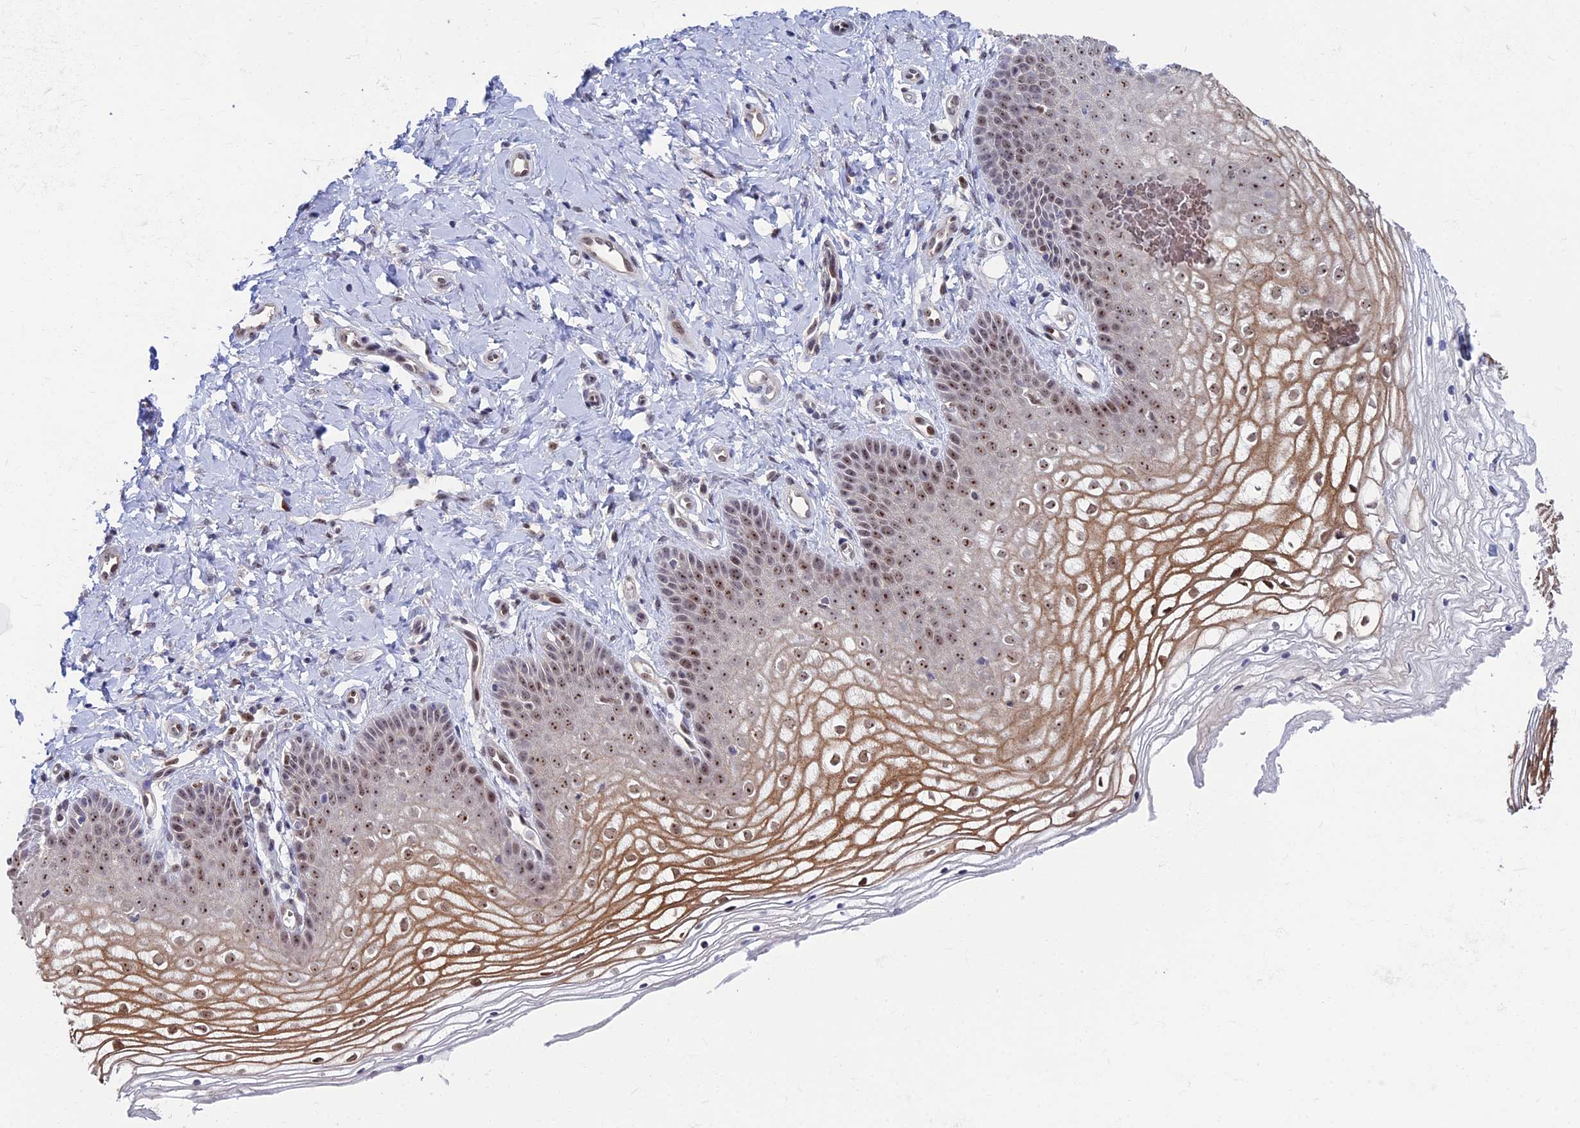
{"staining": {"intensity": "moderate", "quantity": ">75%", "location": "cytoplasmic/membranous,nuclear"}, "tissue": "vagina", "cell_type": "Squamous epithelial cells", "image_type": "normal", "snomed": [{"axis": "morphology", "description": "Normal tissue, NOS"}, {"axis": "topography", "description": "Vagina"}], "caption": "Immunohistochemistry (IHC) staining of unremarkable vagina, which demonstrates medium levels of moderate cytoplasmic/membranous,nuclear staining in about >75% of squamous epithelial cells indicating moderate cytoplasmic/membranous,nuclear protein positivity. The staining was performed using DAB (3,3'-diaminobenzidine) (brown) for protein detection and nuclei were counterstained in hematoxylin (blue).", "gene": "CCDC86", "patient": {"sex": "female", "age": 68}}